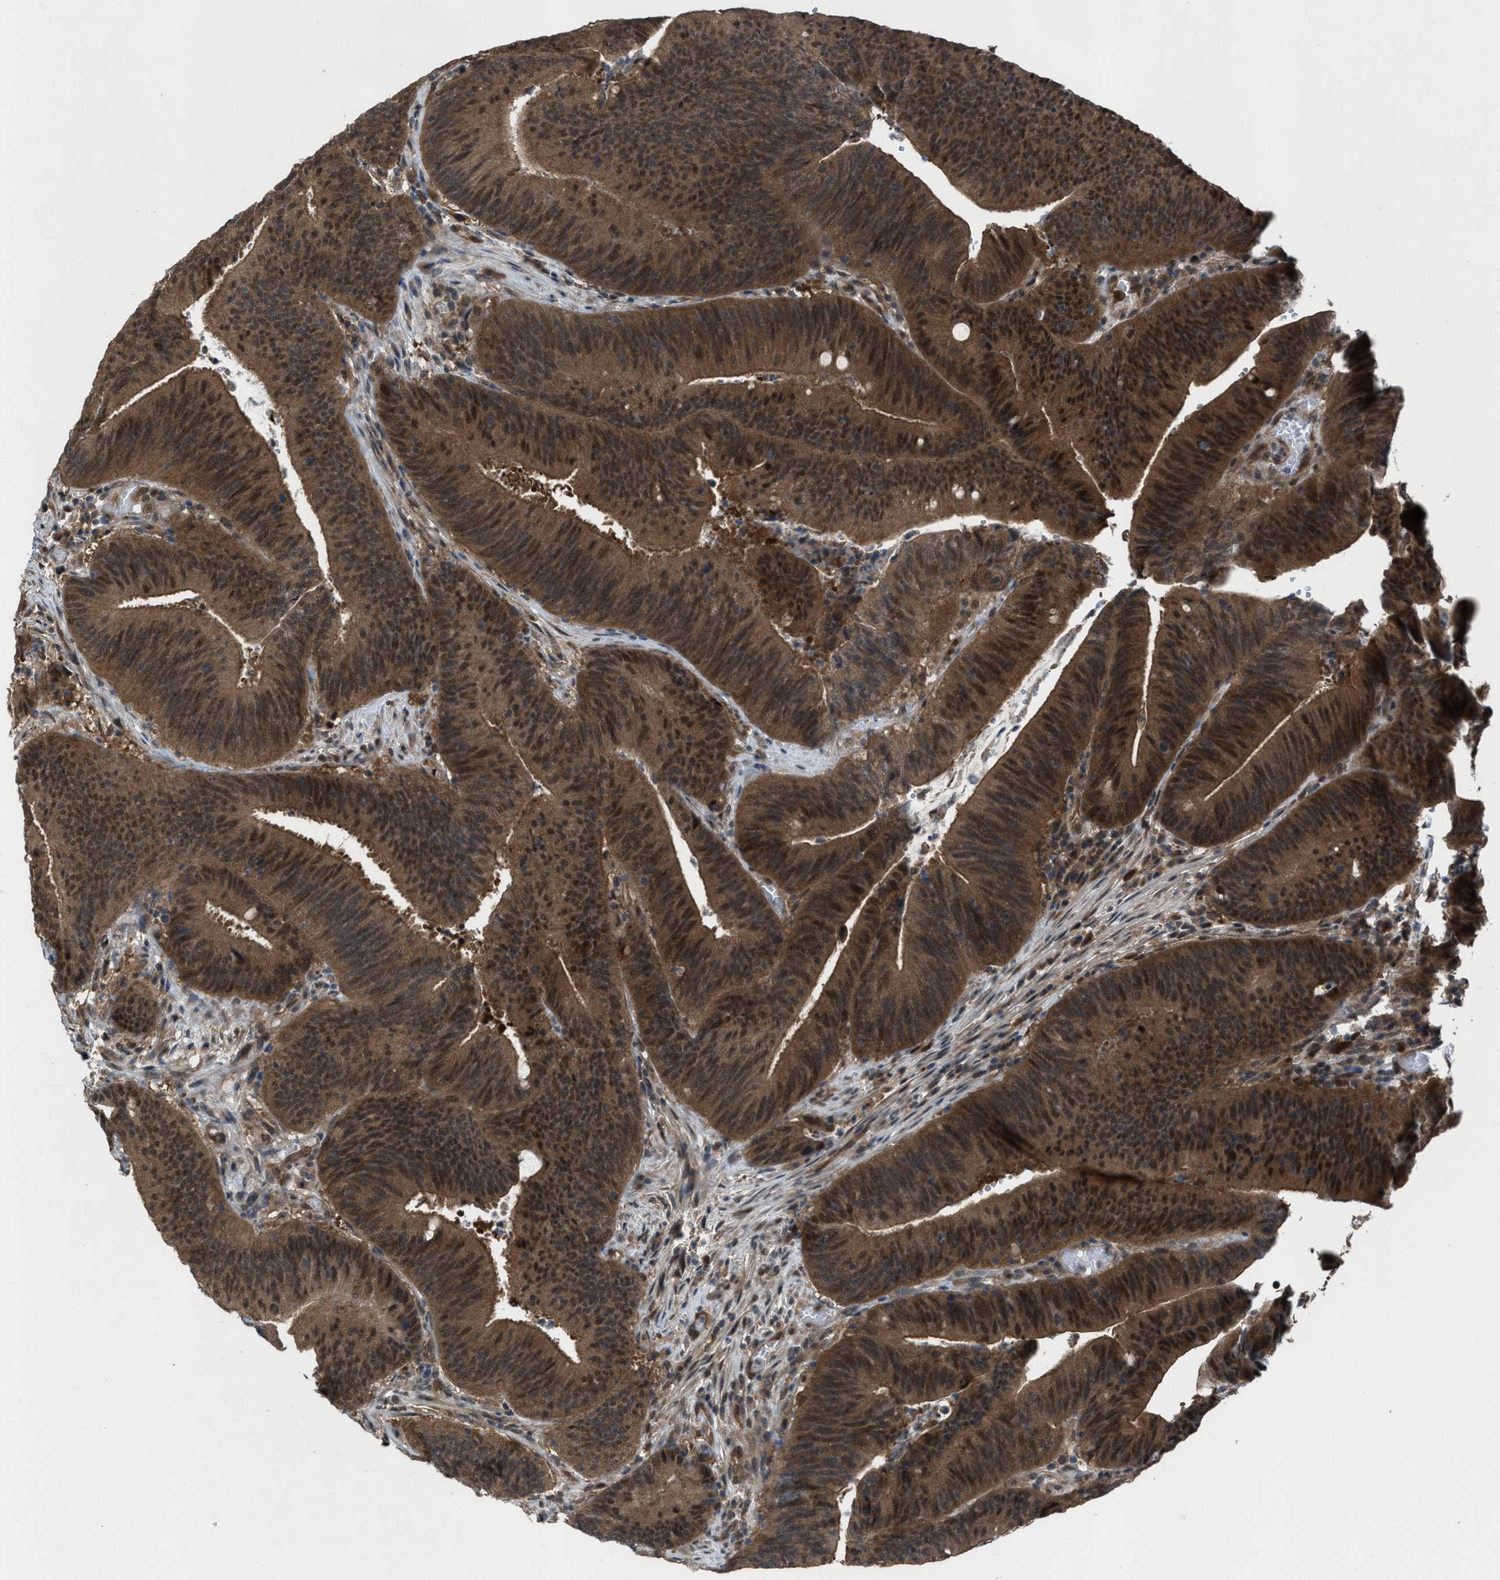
{"staining": {"intensity": "moderate", "quantity": ">75%", "location": "cytoplasmic/membranous,nuclear"}, "tissue": "colorectal cancer", "cell_type": "Tumor cells", "image_type": "cancer", "snomed": [{"axis": "morphology", "description": "Normal tissue, NOS"}, {"axis": "morphology", "description": "Adenocarcinoma, NOS"}, {"axis": "topography", "description": "Rectum"}], "caption": "There is medium levels of moderate cytoplasmic/membranous and nuclear positivity in tumor cells of colorectal adenocarcinoma, as demonstrated by immunohistochemical staining (brown color).", "gene": "PLAA", "patient": {"sex": "female", "age": 66}}